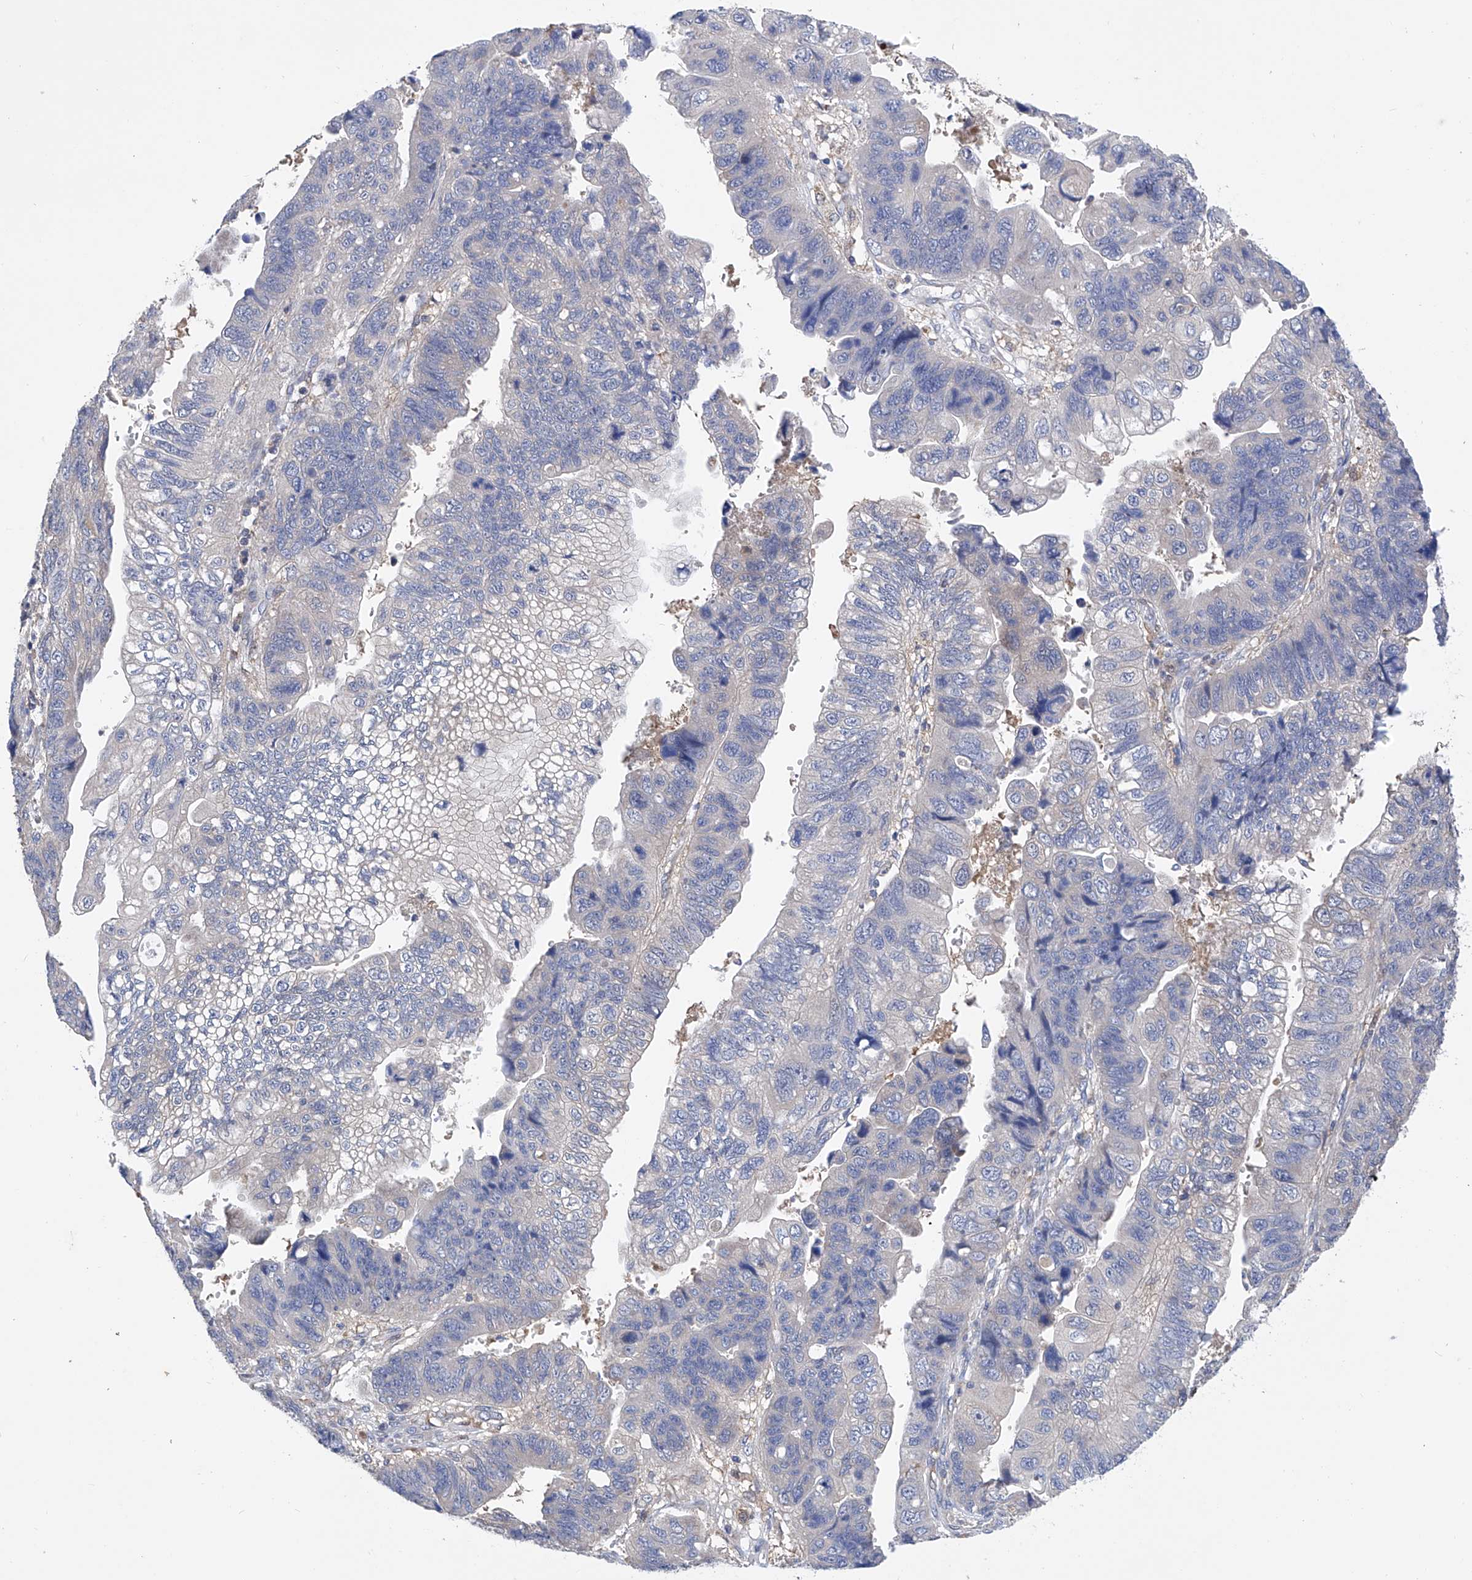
{"staining": {"intensity": "negative", "quantity": "none", "location": "none"}, "tissue": "stomach cancer", "cell_type": "Tumor cells", "image_type": "cancer", "snomed": [{"axis": "morphology", "description": "Adenocarcinoma, NOS"}, {"axis": "topography", "description": "Stomach"}], "caption": "The immunohistochemistry (IHC) photomicrograph has no significant expression in tumor cells of stomach cancer (adenocarcinoma) tissue. (Immunohistochemistry (ihc), brightfield microscopy, high magnification).", "gene": "SPATA20", "patient": {"sex": "male", "age": 59}}